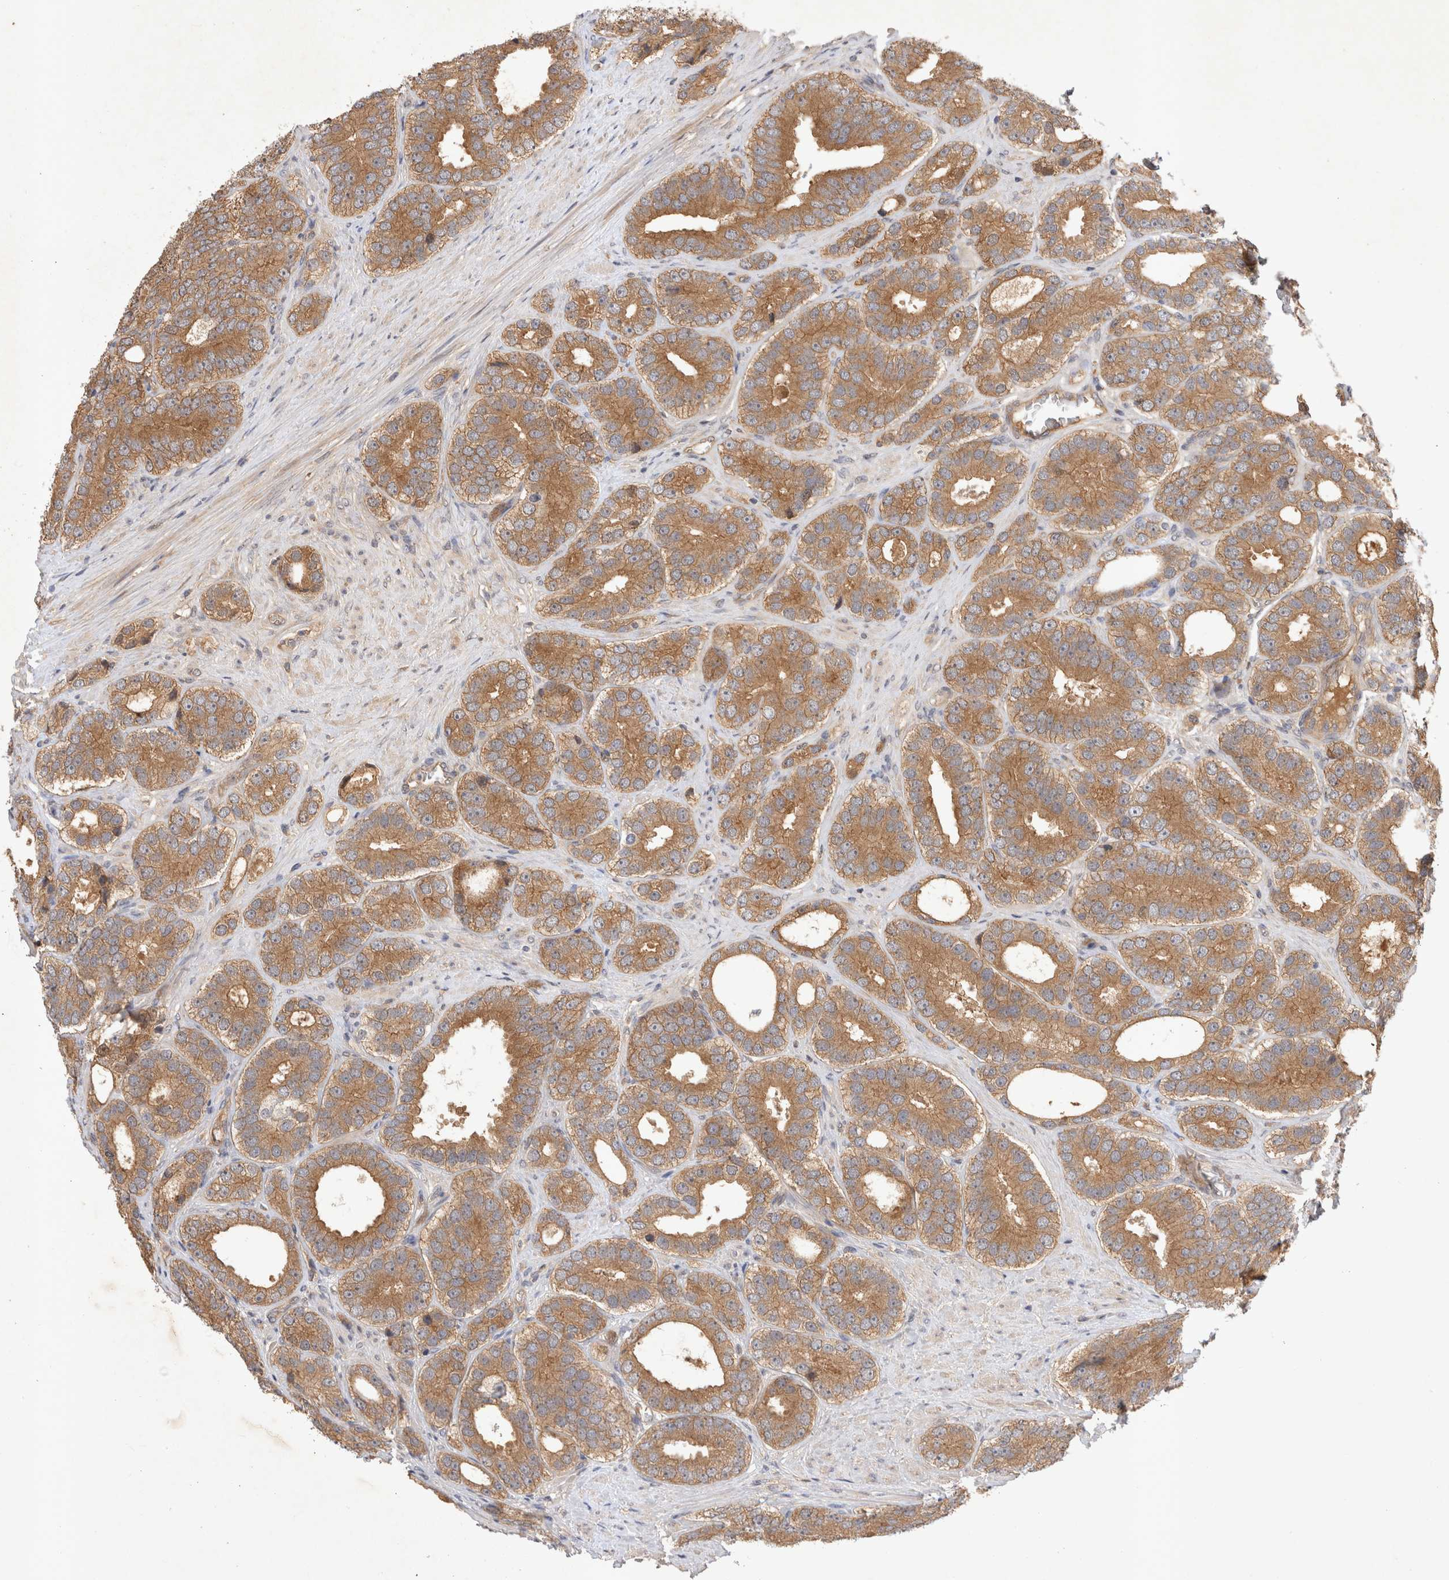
{"staining": {"intensity": "moderate", "quantity": ">75%", "location": "cytoplasmic/membranous"}, "tissue": "prostate cancer", "cell_type": "Tumor cells", "image_type": "cancer", "snomed": [{"axis": "morphology", "description": "Adenocarcinoma, High grade"}, {"axis": "topography", "description": "Prostate"}], "caption": "Protein expression by IHC shows moderate cytoplasmic/membranous staining in about >75% of tumor cells in prostate cancer (high-grade adenocarcinoma). Immunohistochemistry stains the protein in brown and the nuclei are stained blue.", "gene": "YES1", "patient": {"sex": "male", "age": 56}}